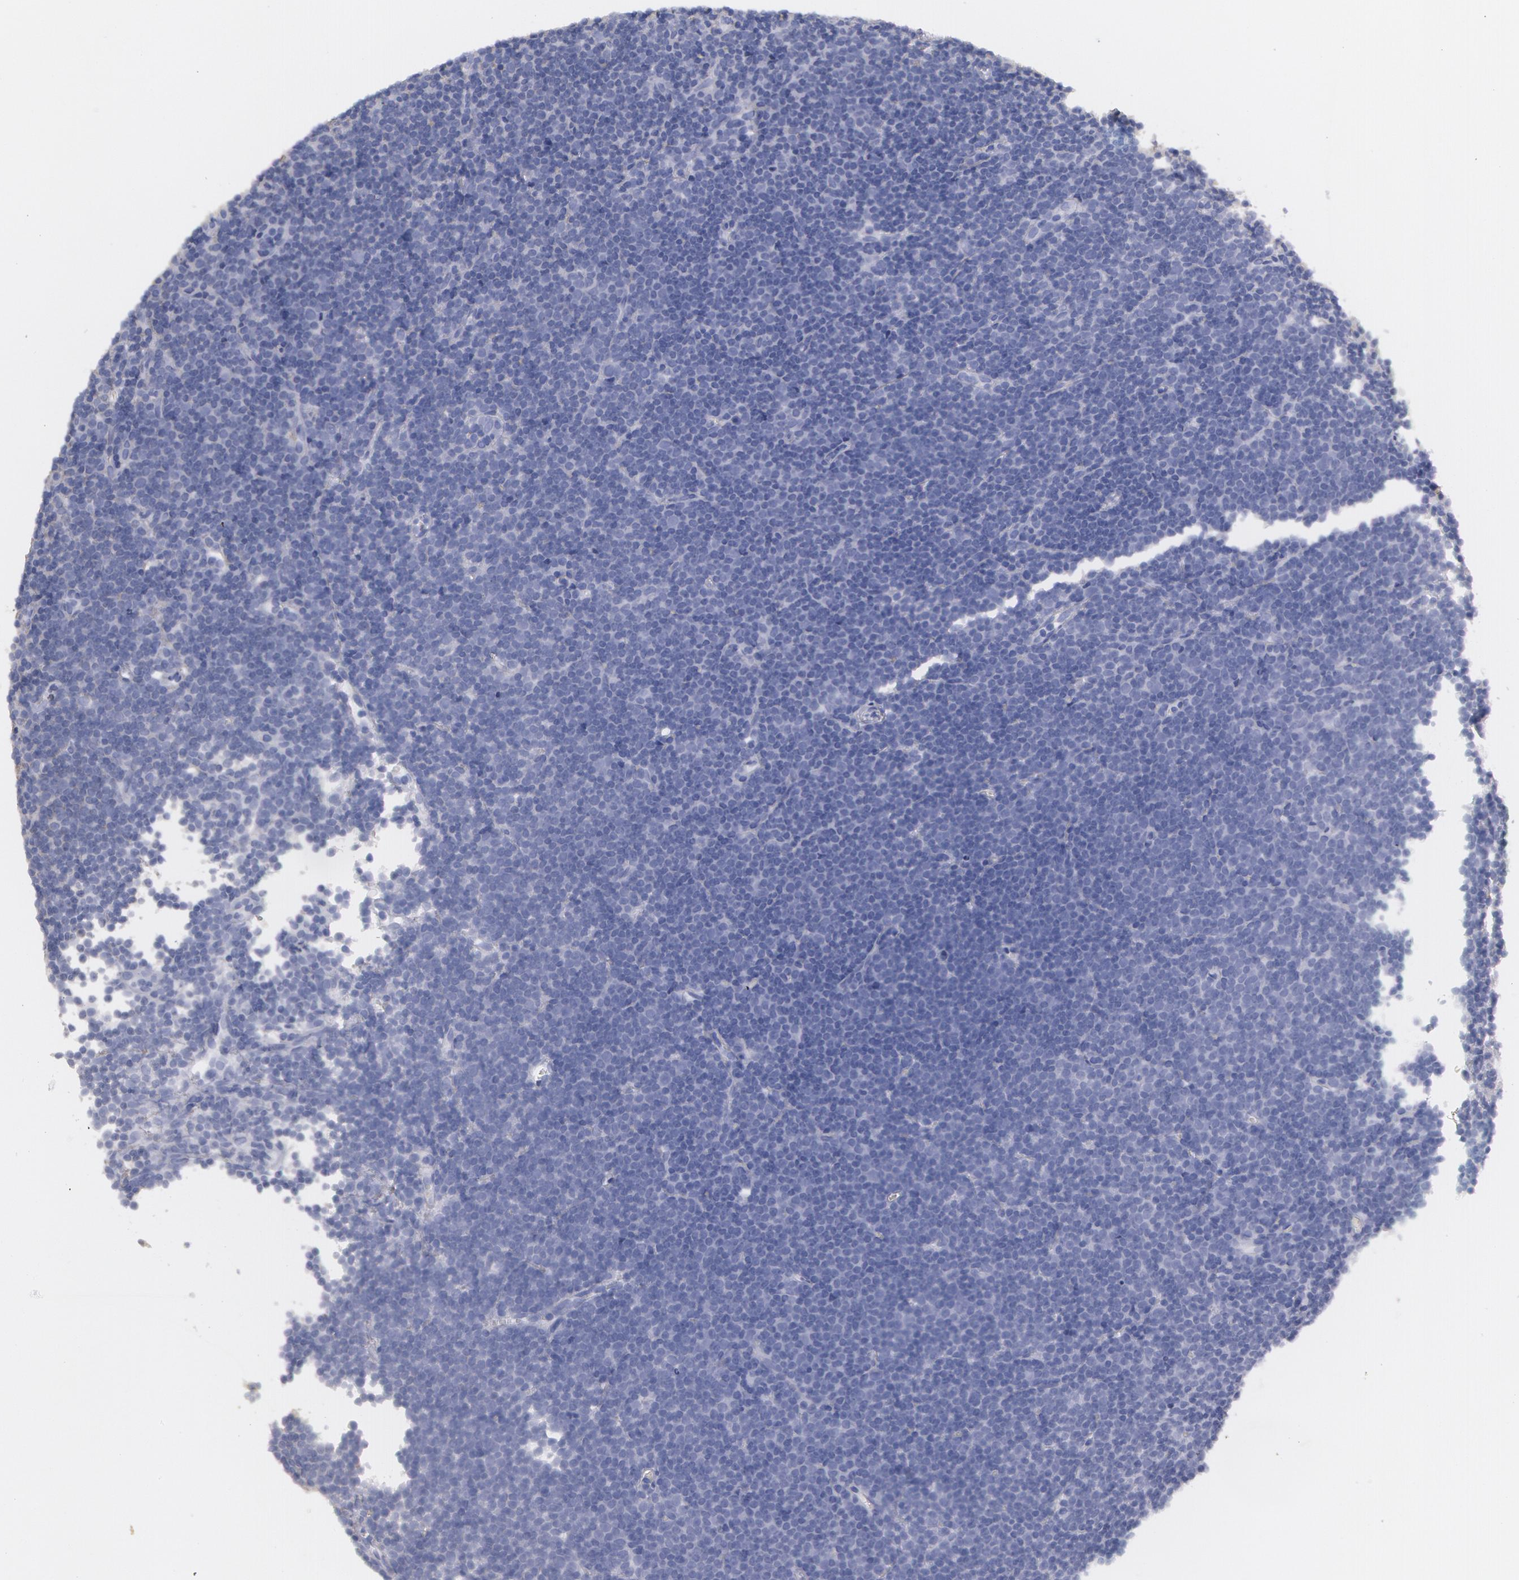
{"staining": {"intensity": "negative", "quantity": "none", "location": "none"}, "tissue": "lymphoma", "cell_type": "Tumor cells", "image_type": "cancer", "snomed": [{"axis": "morphology", "description": "Malignant lymphoma, non-Hodgkin's type, Low grade"}, {"axis": "topography", "description": "Lymph node"}], "caption": "This histopathology image is of low-grade malignant lymphoma, non-Hodgkin's type stained with IHC to label a protein in brown with the nuclei are counter-stained blue. There is no staining in tumor cells.", "gene": "SYK", "patient": {"sex": "male", "age": 57}}